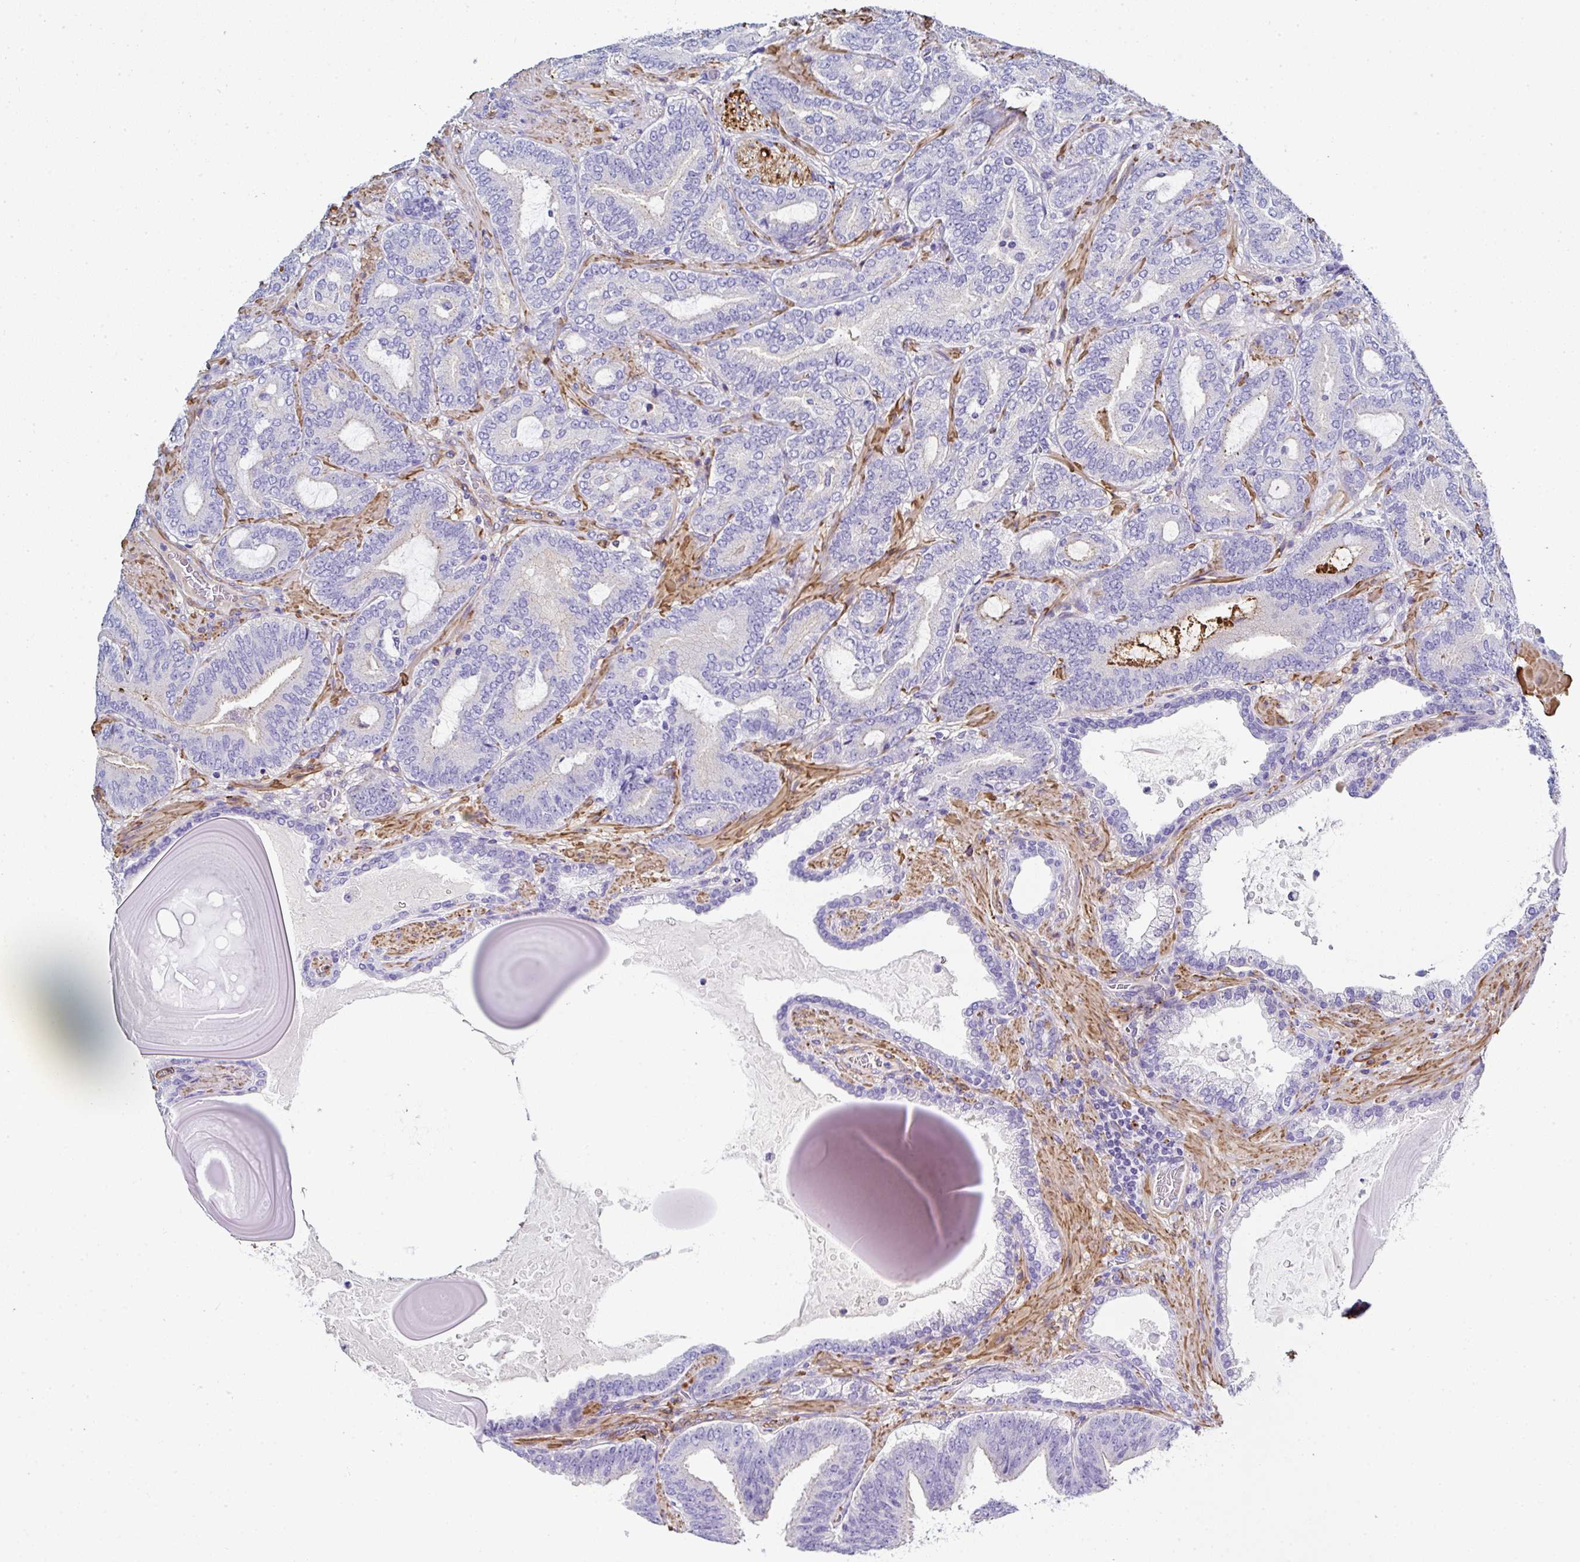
{"staining": {"intensity": "negative", "quantity": "none", "location": "none"}, "tissue": "prostate cancer", "cell_type": "Tumor cells", "image_type": "cancer", "snomed": [{"axis": "morphology", "description": "Adenocarcinoma, High grade"}, {"axis": "topography", "description": "Prostate"}], "caption": "A photomicrograph of high-grade adenocarcinoma (prostate) stained for a protein shows no brown staining in tumor cells. Nuclei are stained in blue.", "gene": "PPFIA4", "patient": {"sex": "male", "age": 62}}